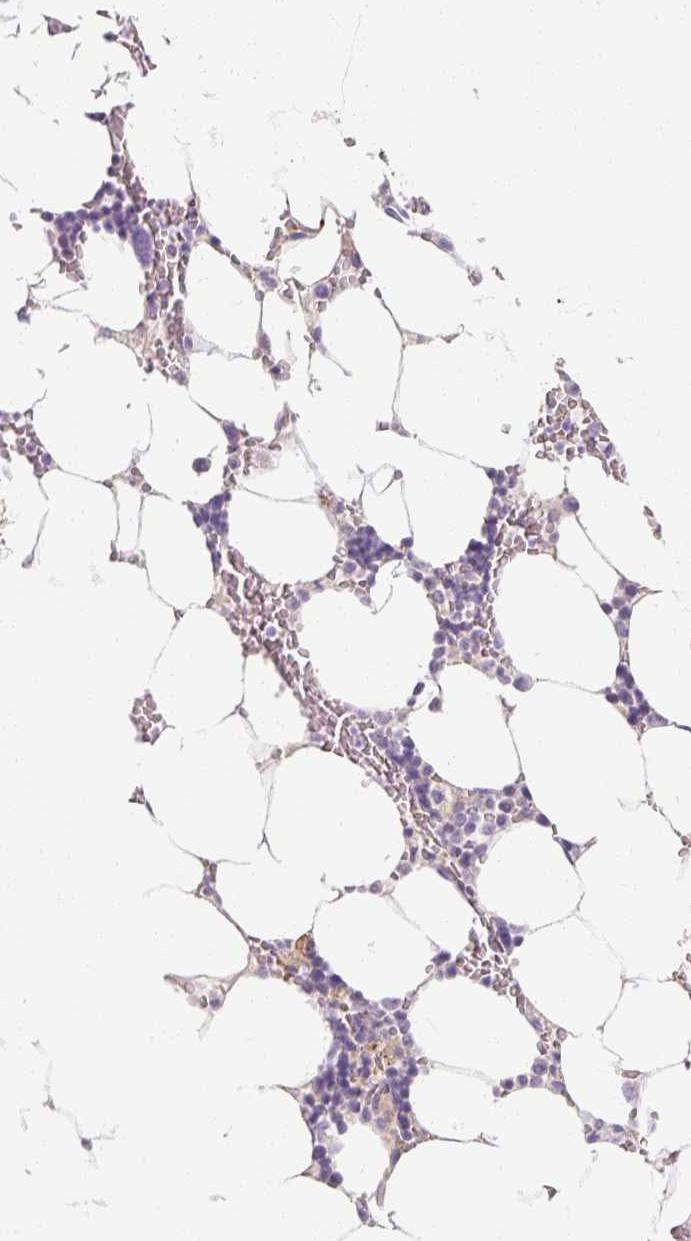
{"staining": {"intensity": "negative", "quantity": "none", "location": "none"}, "tissue": "bone marrow", "cell_type": "Hematopoietic cells", "image_type": "normal", "snomed": [{"axis": "morphology", "description": "Normal tissue, NOS"}, {"axis": "topography", "description": "Bone marrow"}], "caption": "Bone marrow stained for a protein using IHC displays no positivity hematopoietic cells.", "gene": "NFE2L3", "patient": {"sex": "male", "age": 64}}